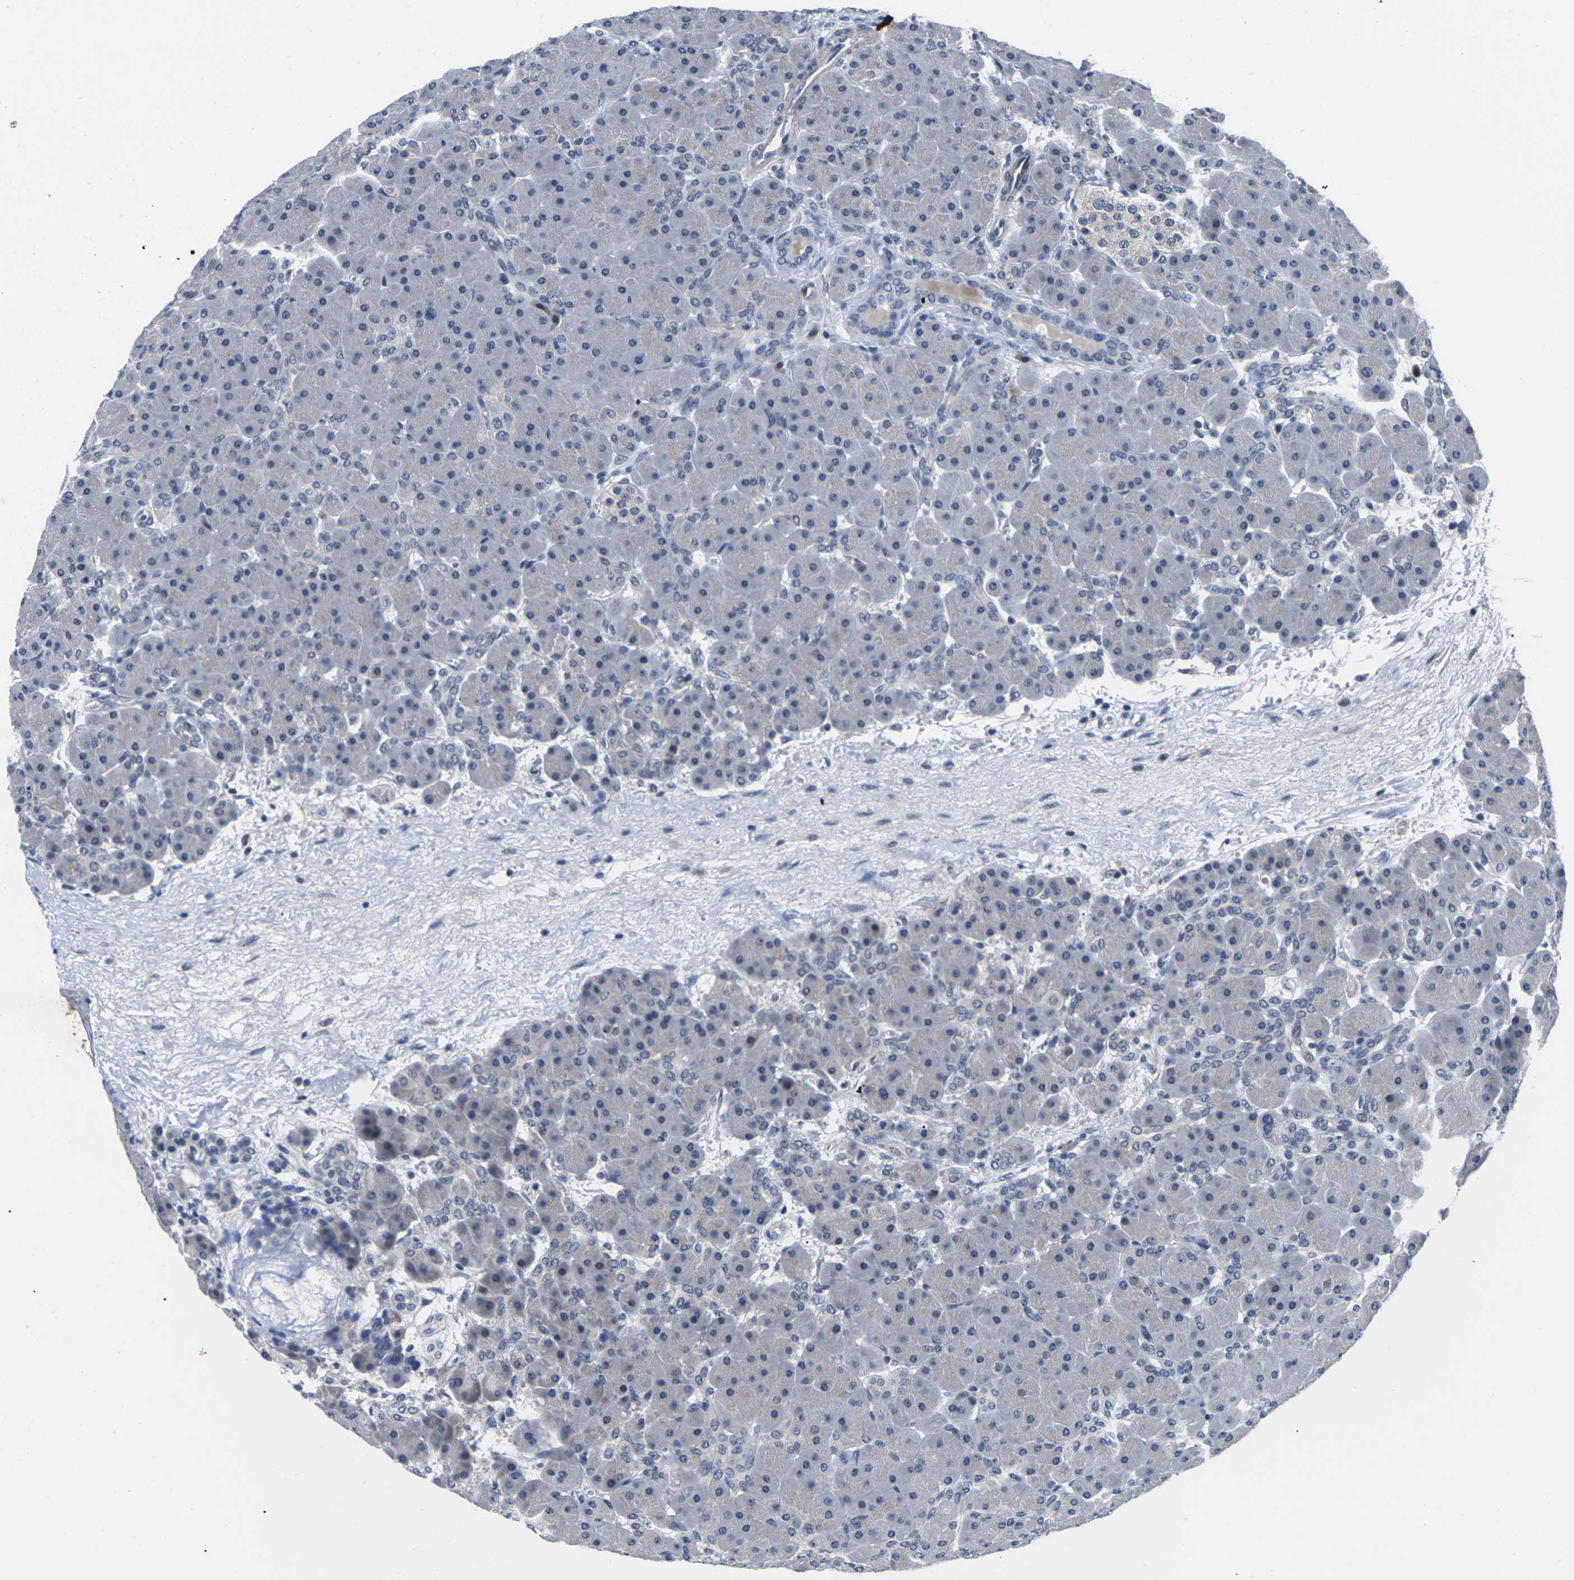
{"staining": {"intensity": "negative", "quantity": "none", "location": "none"}, "tissue": "pancreas", "cell_type": "Exocrine glandular cells", "image_type": "normal", "snomed": [{"axis": "morphology", "description": "Normal tissue, NOS"}, {"axis": "topography", "description": "Pancreas"}], "caption": "Image shows no protein positivity in exocrine glandular cells of unremarkable pancreas.", "gene": "ST6GAL2", "patient": {"sex": "male", "age": 66}}